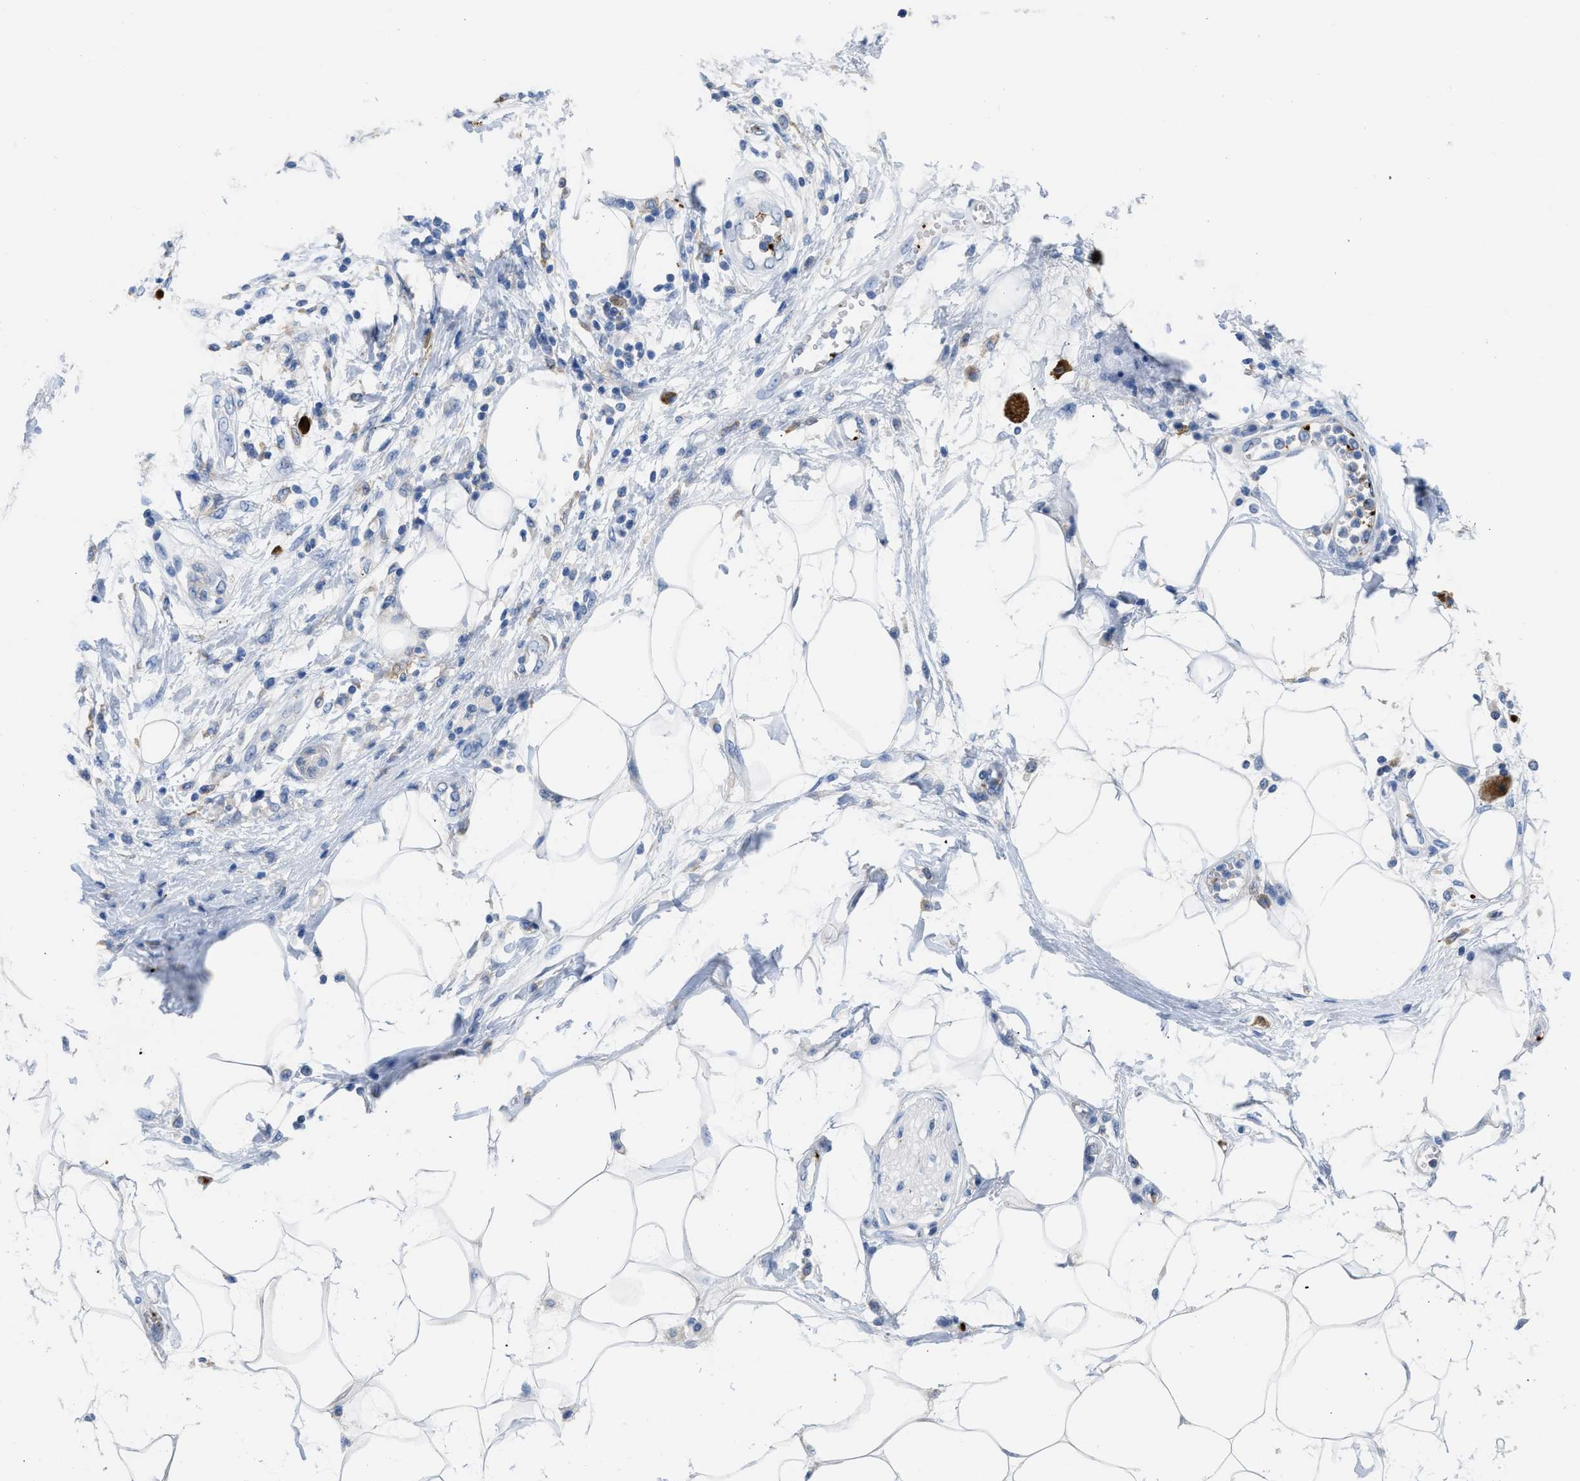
{"staining": {"intensity": "negative", "quantity": "none", "location": "none"}, "tissue": "adipose tissue", "cell_type": "Adipocytes", "image_type": "normal", "snomed": [{"axis": "morphology", "description": "Normal tissue, NOS"}, {"axis": "morphology", "description": "Adenocarcinoma, NOS"}, {"axis": "topography", "description": "Duodenum"}, {"axis": "topography", "description": "Peripheral nerve tissue"}], "caption": "Adipose tissue stained for a protein using immunohistochemistry (IHC) displays no expression adipocytes.", "gene": "FGF18", "patient": {"sex": "female", "age": 60}}